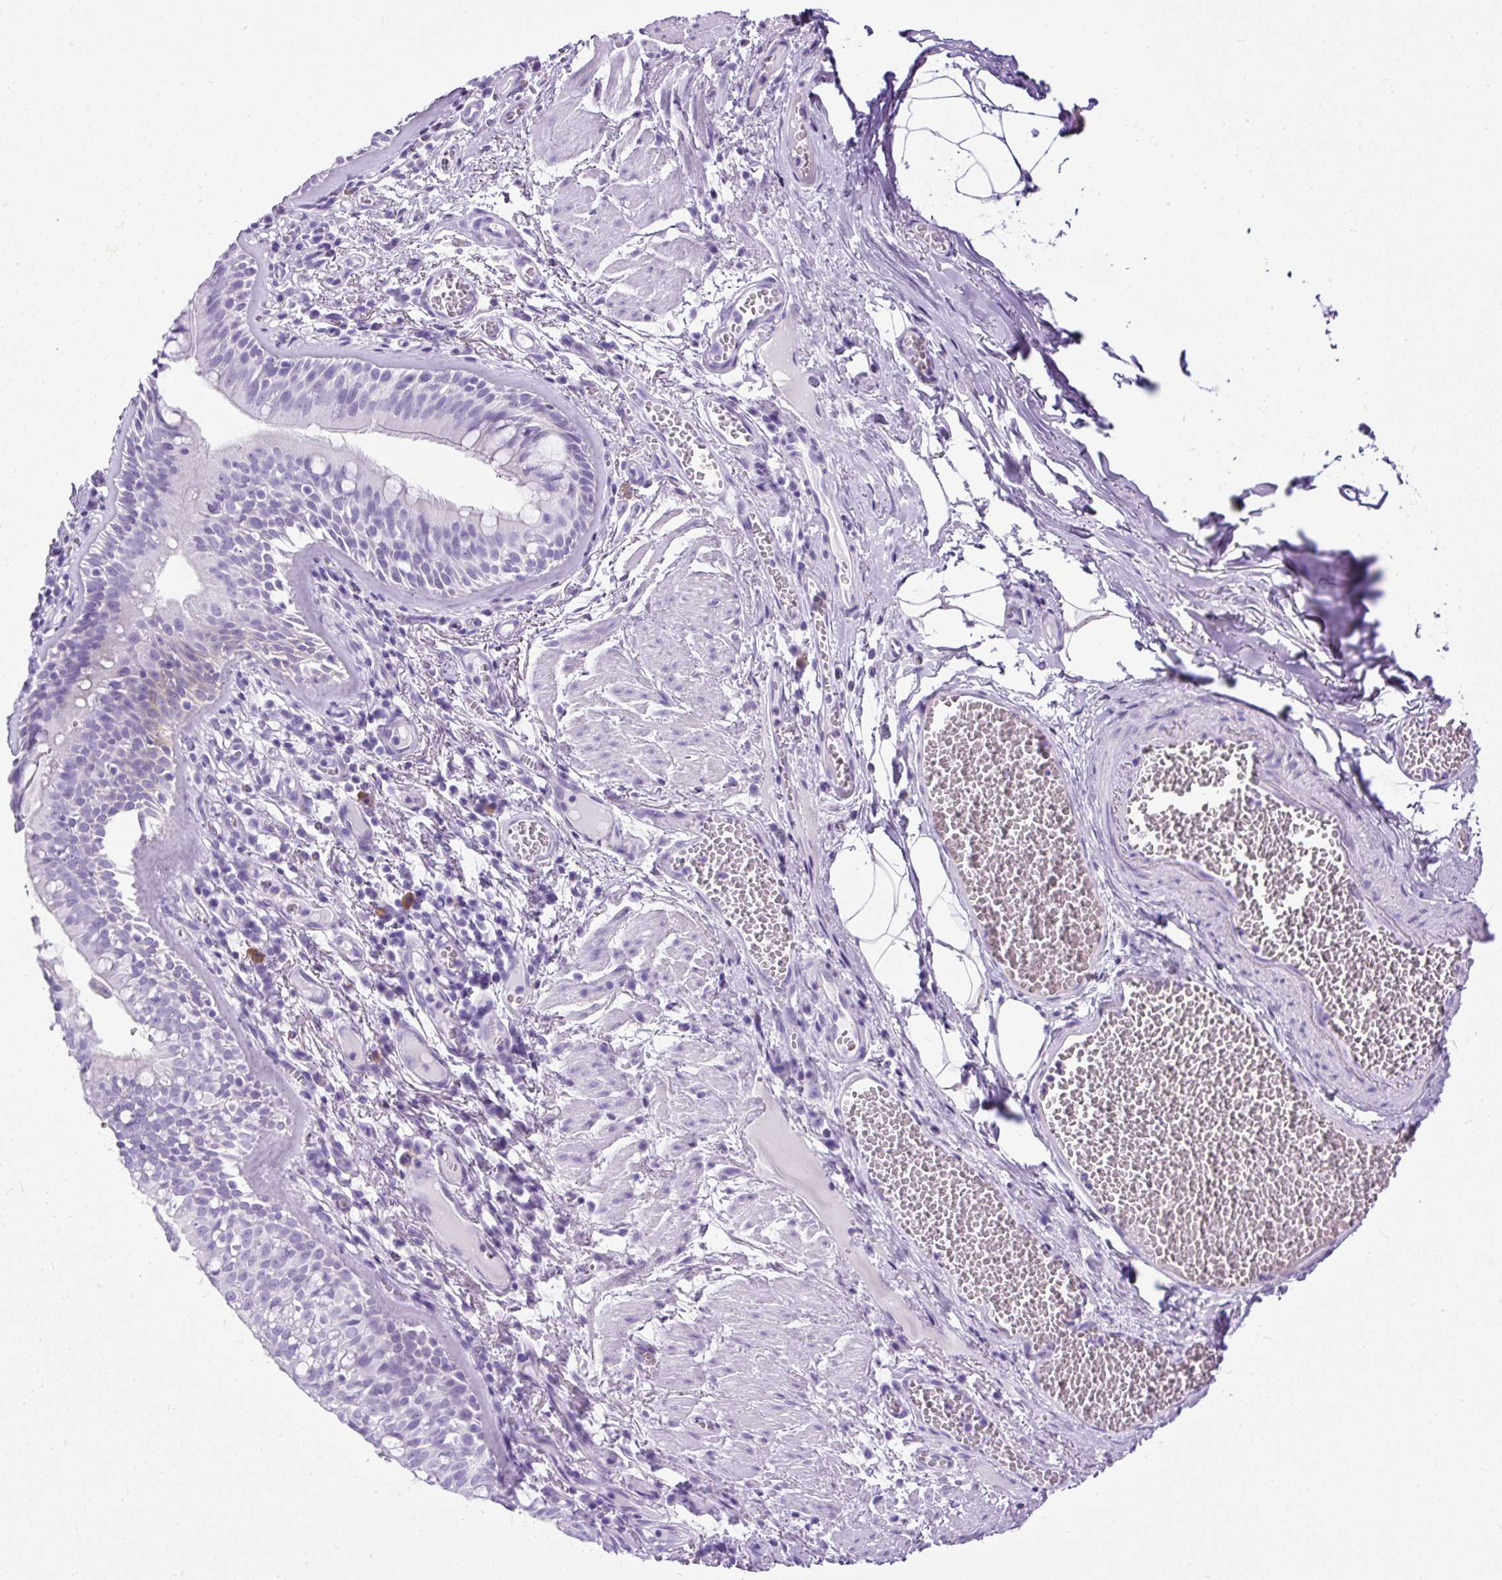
{"staining": {"intensity": "negative", "quantity": "none", "location": "none"}, "tissue": "bronchus", "cell_type": "Respiratory epithelial cells", "image_type": "normal", "snomed": [{"axis": "morphology", "description": "Normal tissue, NOS"}, {"axis": "topography", "description": "Cartilage tissue"}, {"axis": "topography", "description": "Bronchus"}], "caption": "This is a micrograph of IHC staining of benign bronchus, which shows no expression in respiratory epithelial cells. The staining is performed using DAB (3,3'-diaminobenzidine) brown chromogen with nuclei counter-stained in using hematoxylin.", "gene": "PDIA2", "patient": {"sex": "male", "age": 78}}